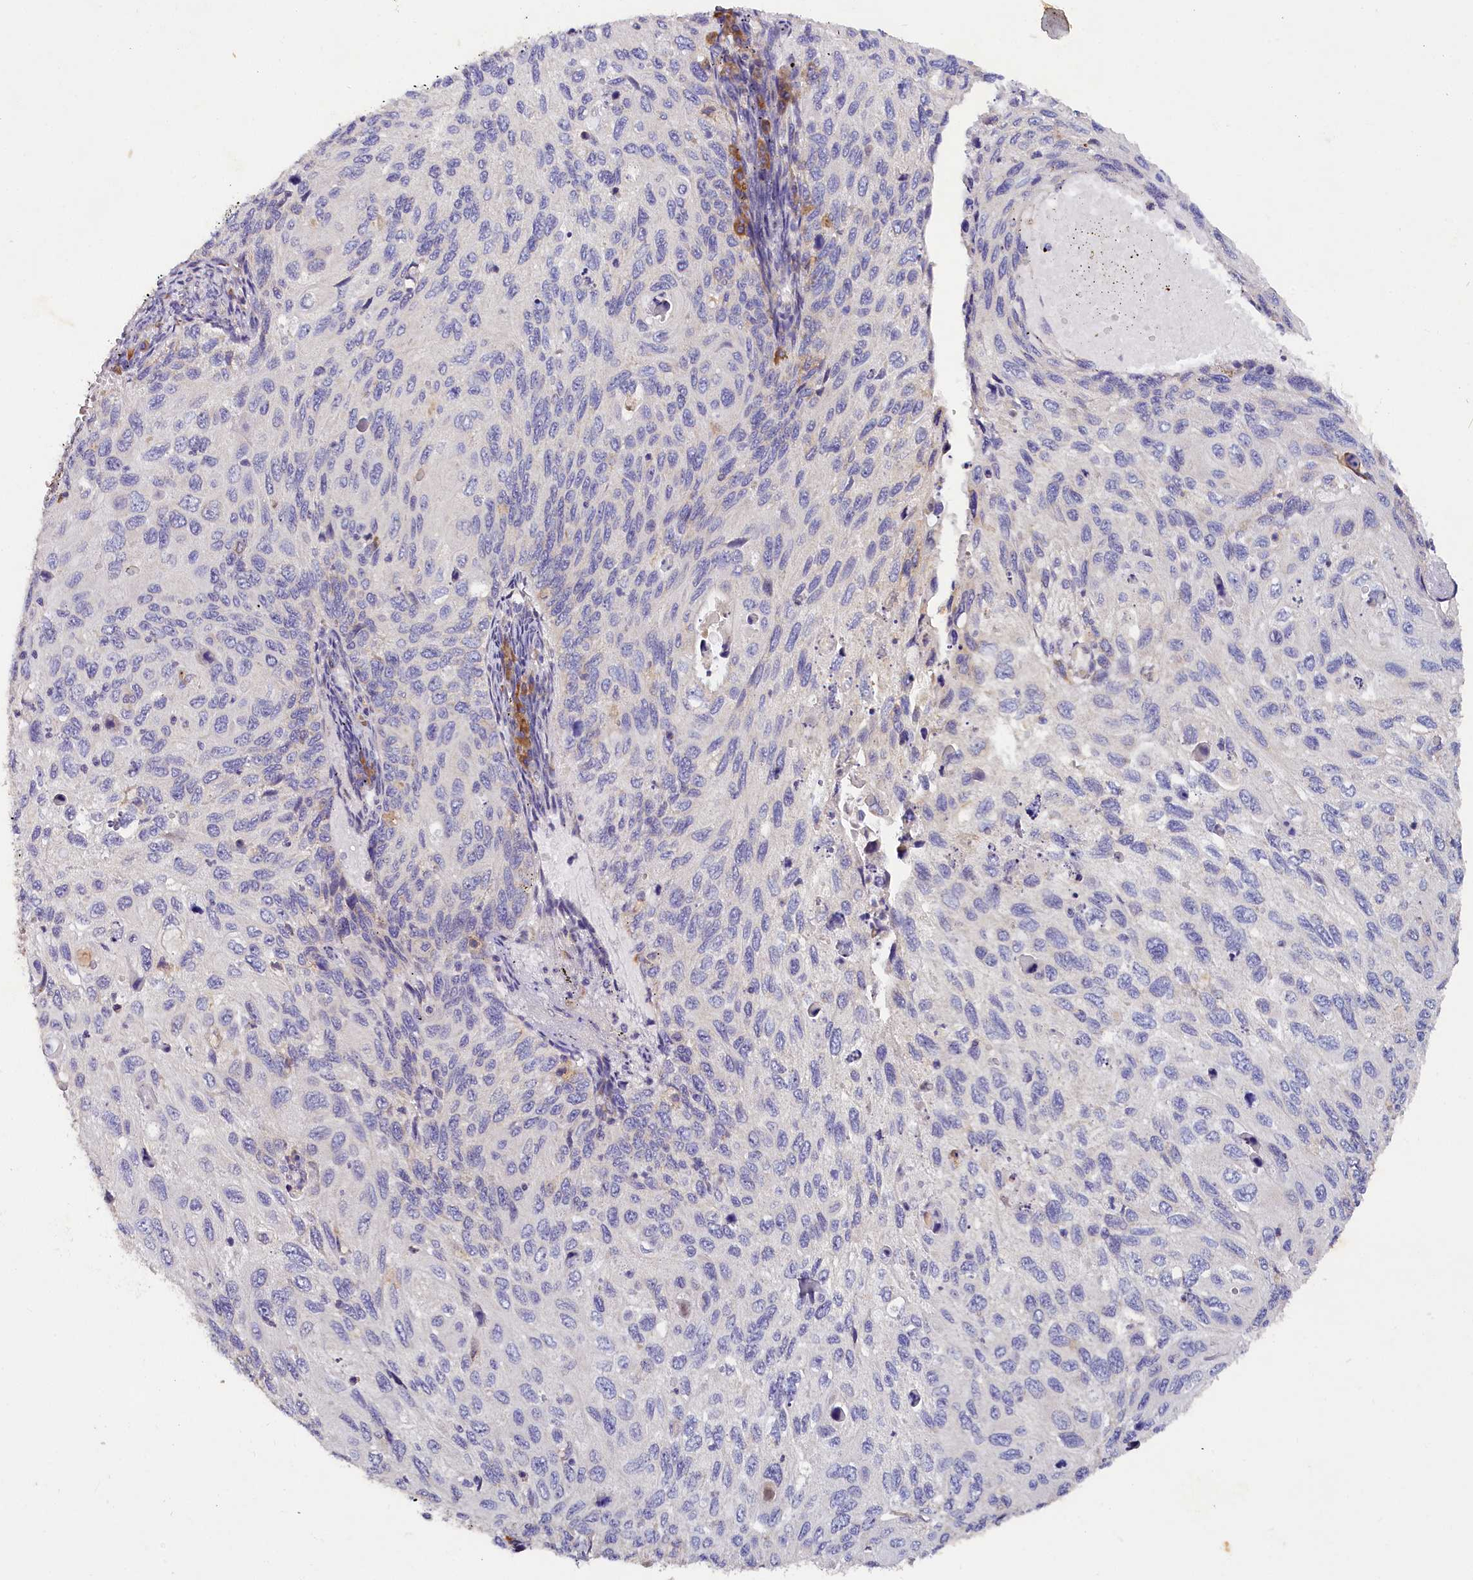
{"staining": {"intensity": "negative", "quantity": "none", "location": "none"}, "tissue": "cervical cancer", "cell_type": "Tumor cells", "image_type": "cancer", "snomed": [{"axis": "morphology", "description": "Squamous cell carcinoma, NOS"}, {"axis": "topography", "description": "Cervix"}], "caption": "Immunohistochemistry micrograph of neoplastic tissue: human squamous cell carcinoma (cervical) stained with DAB shows no significant protein expression in tumor cells.", "gene": "ST7L", "patient": {"sex": "female", "age": 70}}